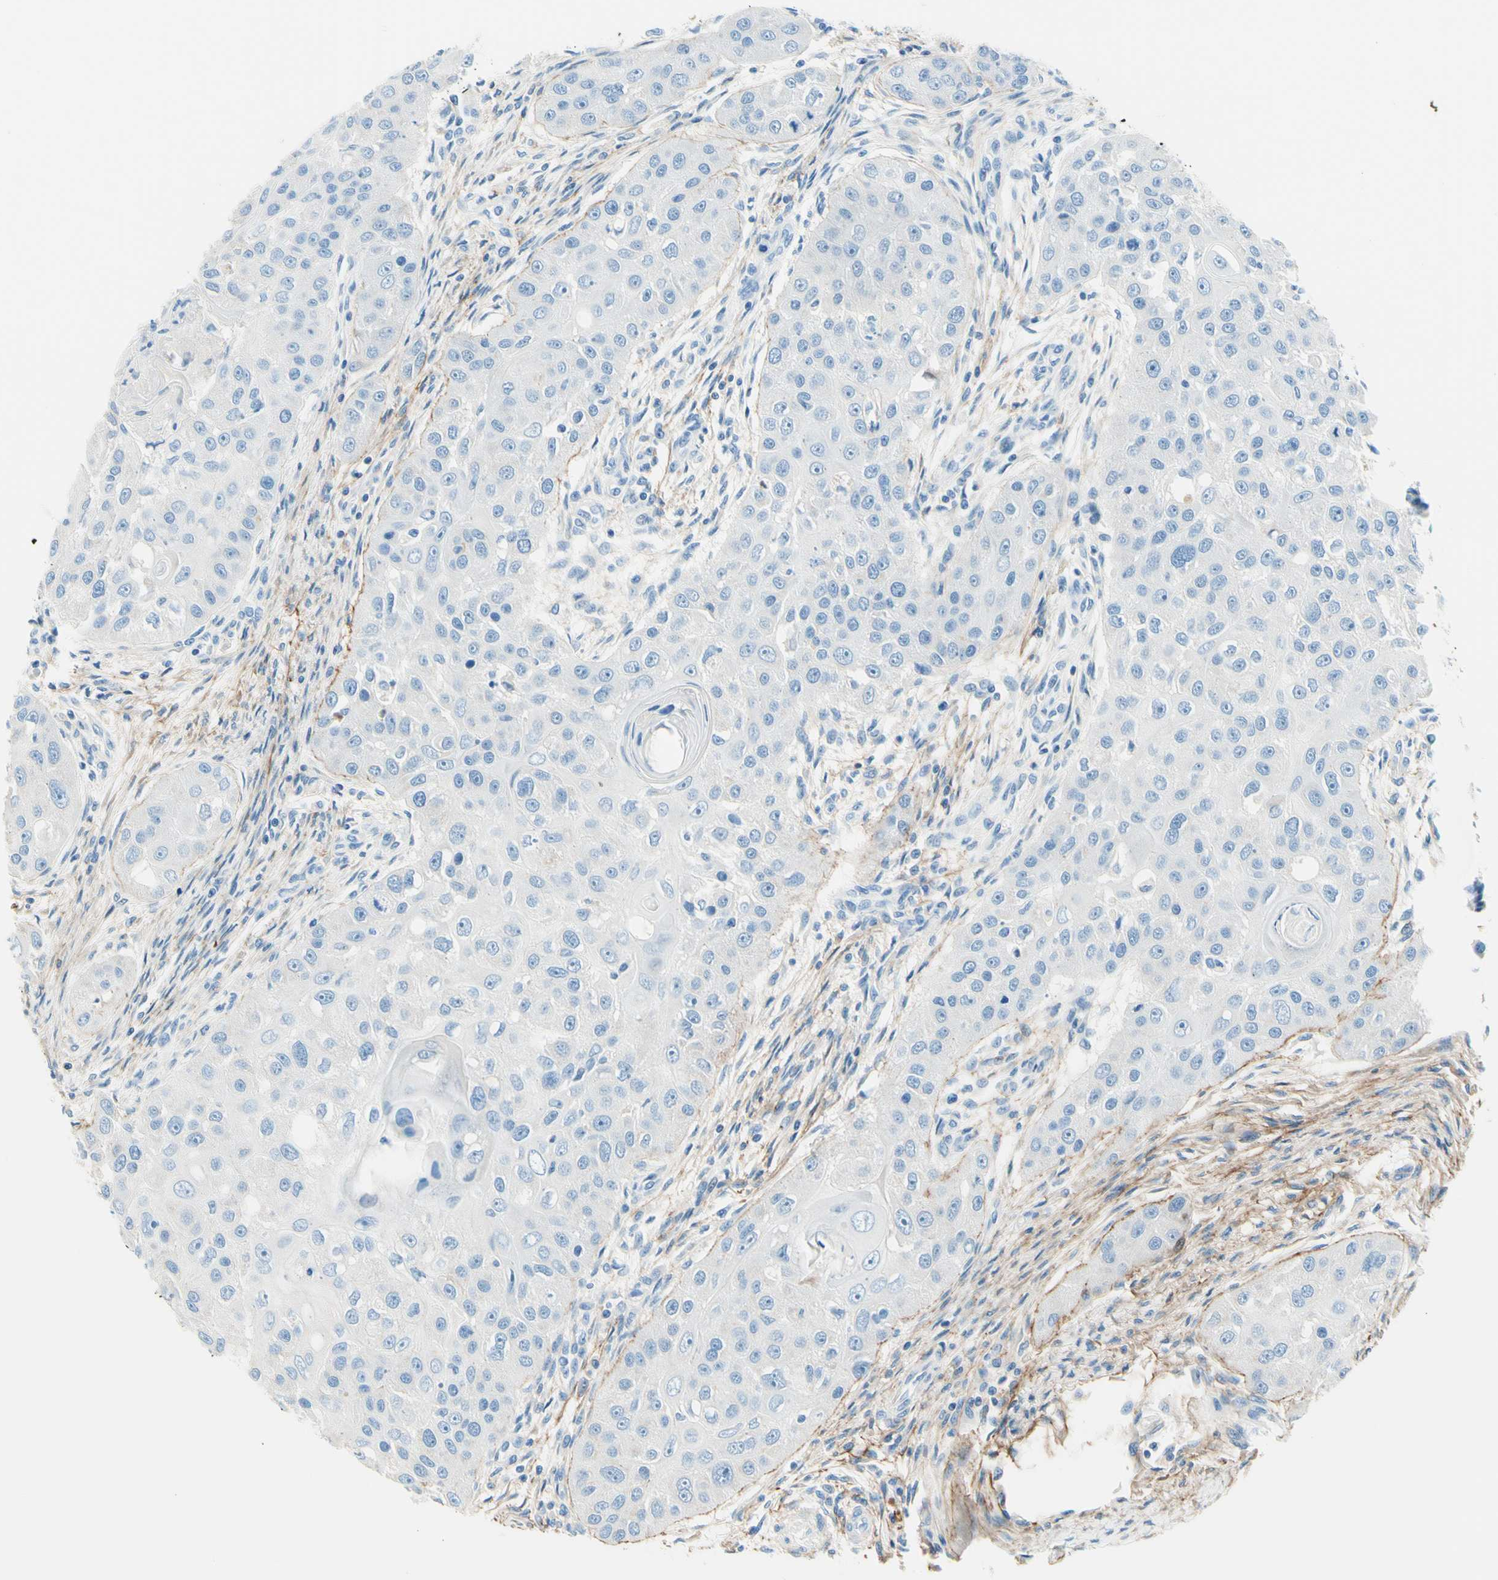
{"staining": {"intensity": "negative", "quantity": "none", "location": "none"}, "tissue": "head and neck cancer", "cell_type": "Tumor cells", "image_type": "cancer", "snomed": [{"axis": "morphology", "description": "Normal tissue, NOS"}, {"axis": "morphology", "description": "Squamous cell carcinoma, NOS"}, {"axis": "topography", "description": "Skeletal muscle"}, {"axis": "topography", "description": "Head-Neck"}], "caption": "A high-resolution photomicrograph shows immunohistochemistry (IHC) staining of head and neck cancer (squamous cell carcinoma), which reveals no significant expression in tumor cells. Brightfield microscopy of immunohistochemistry (IHC) stained with DAB (3,3'-diaminobenzidine) (brown) and hematoxylin (blue), captured at high magnification.", "gene": "MFAP5", "patient": {"sex": "male", "age": 51}}